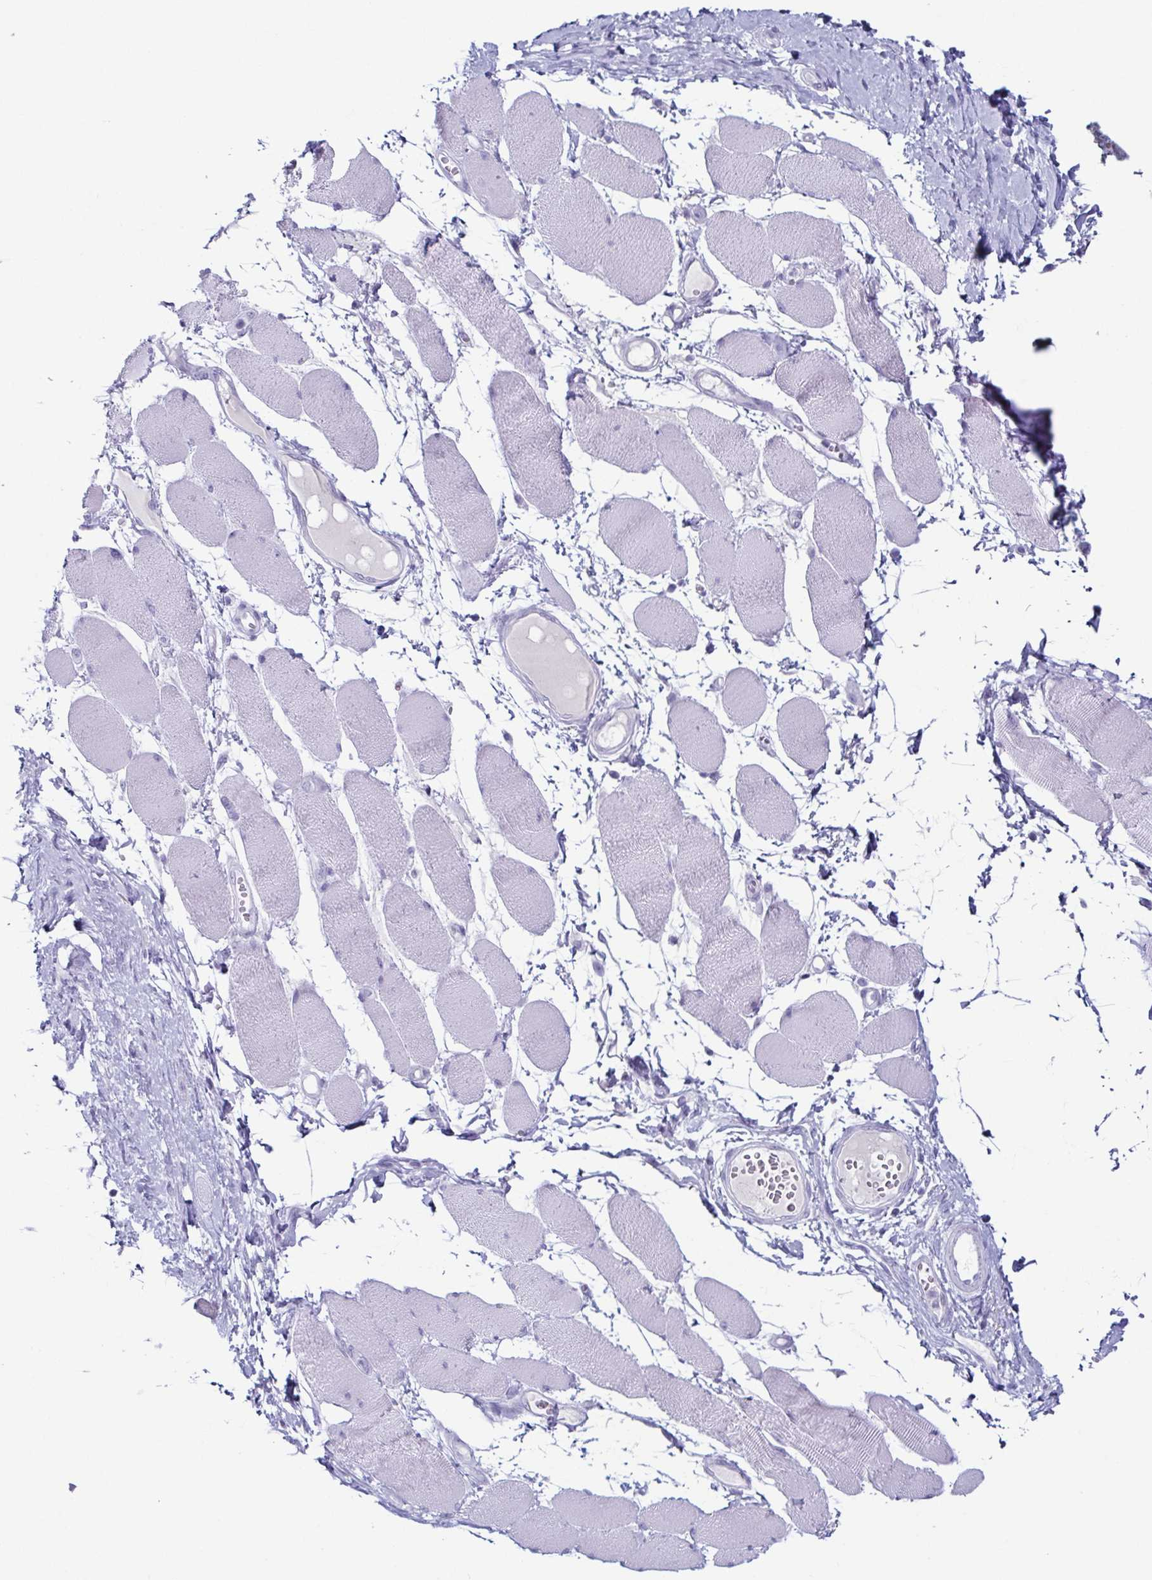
{"staining": {"intensity": "negative", "quantity": "none", "location": "none"}, "tissue": "skeletal muscle", "cell_type": "Myocytes", "image_type": "normal", "snomed": [{"axis": "morphology", "description": "Normal tissue, NOS"}, {"axis": "topography", "description": "Skeletal muscle"}], "caption": "Unremarkable skeletal muscle was stained to show a protein in brown. There is no significant expression in myocytes. Brightfield microscopy of immunohistochemistry (IHC) stained with DAB (brown) and hematoxylin (blue), captured at high magnification.", "gene": "ENKUR", "patient": {"sex": "female", "age": 75}}